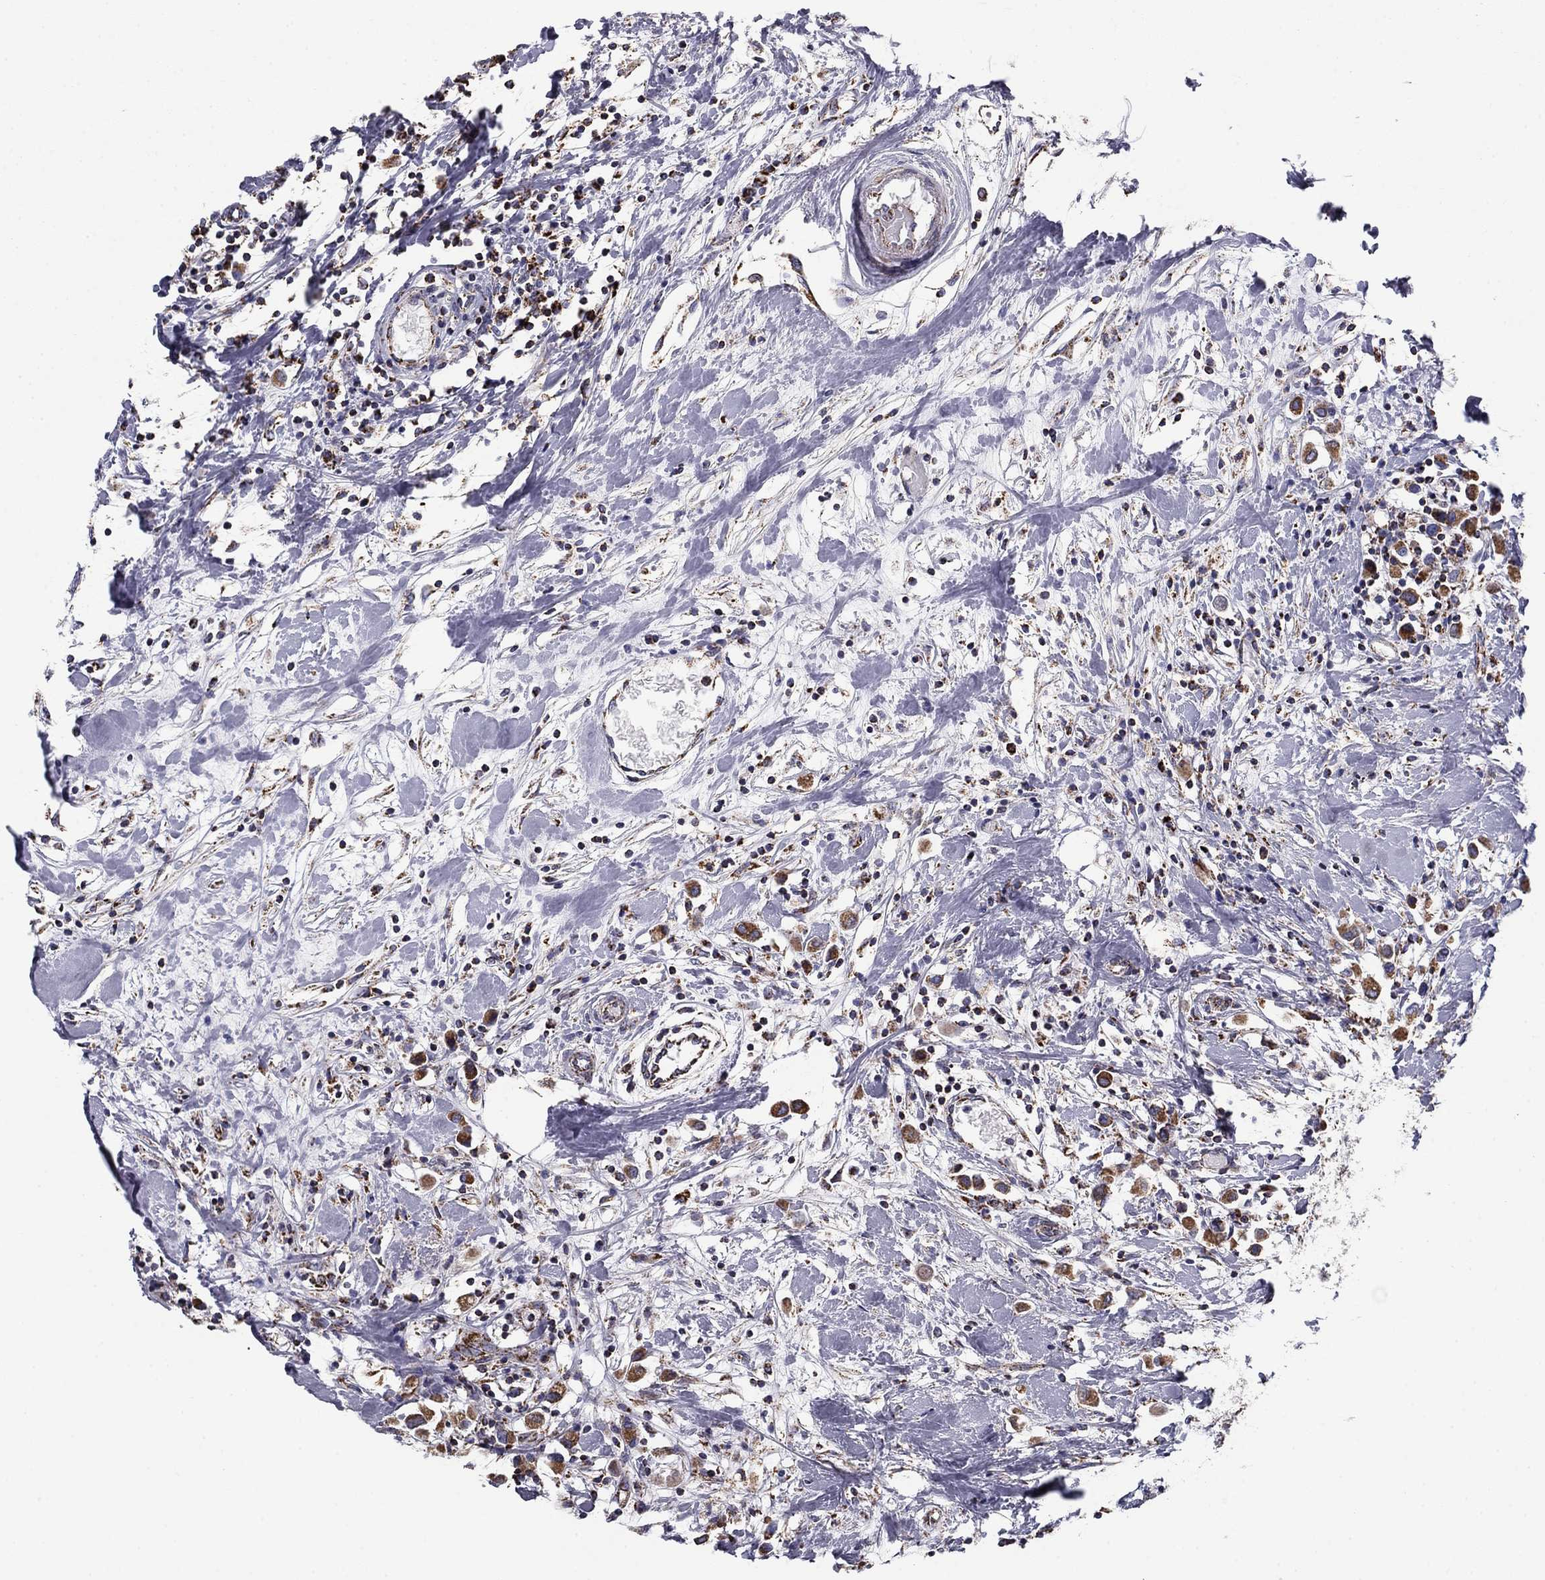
{"staining": {"intensity": "strong", "quantity": ">75%", "location": "cytoplasmic/membranous"}, "tissue": "breast cancer", "cell_type": "Tumor cells", "image_type": "cancer", "snomed": [{"axis": "morphology", "description": "Duct carcinoma"}, {"axis": "topography", "description": "Breast"}], "caption": "Protein expression analysis of breast cancer exhibits strong cytoplasmic/membranous staining in approximately >75% of tumor cells.", "gene": "NDUFV1", "patient": {"sex": "female", "age": 61}}